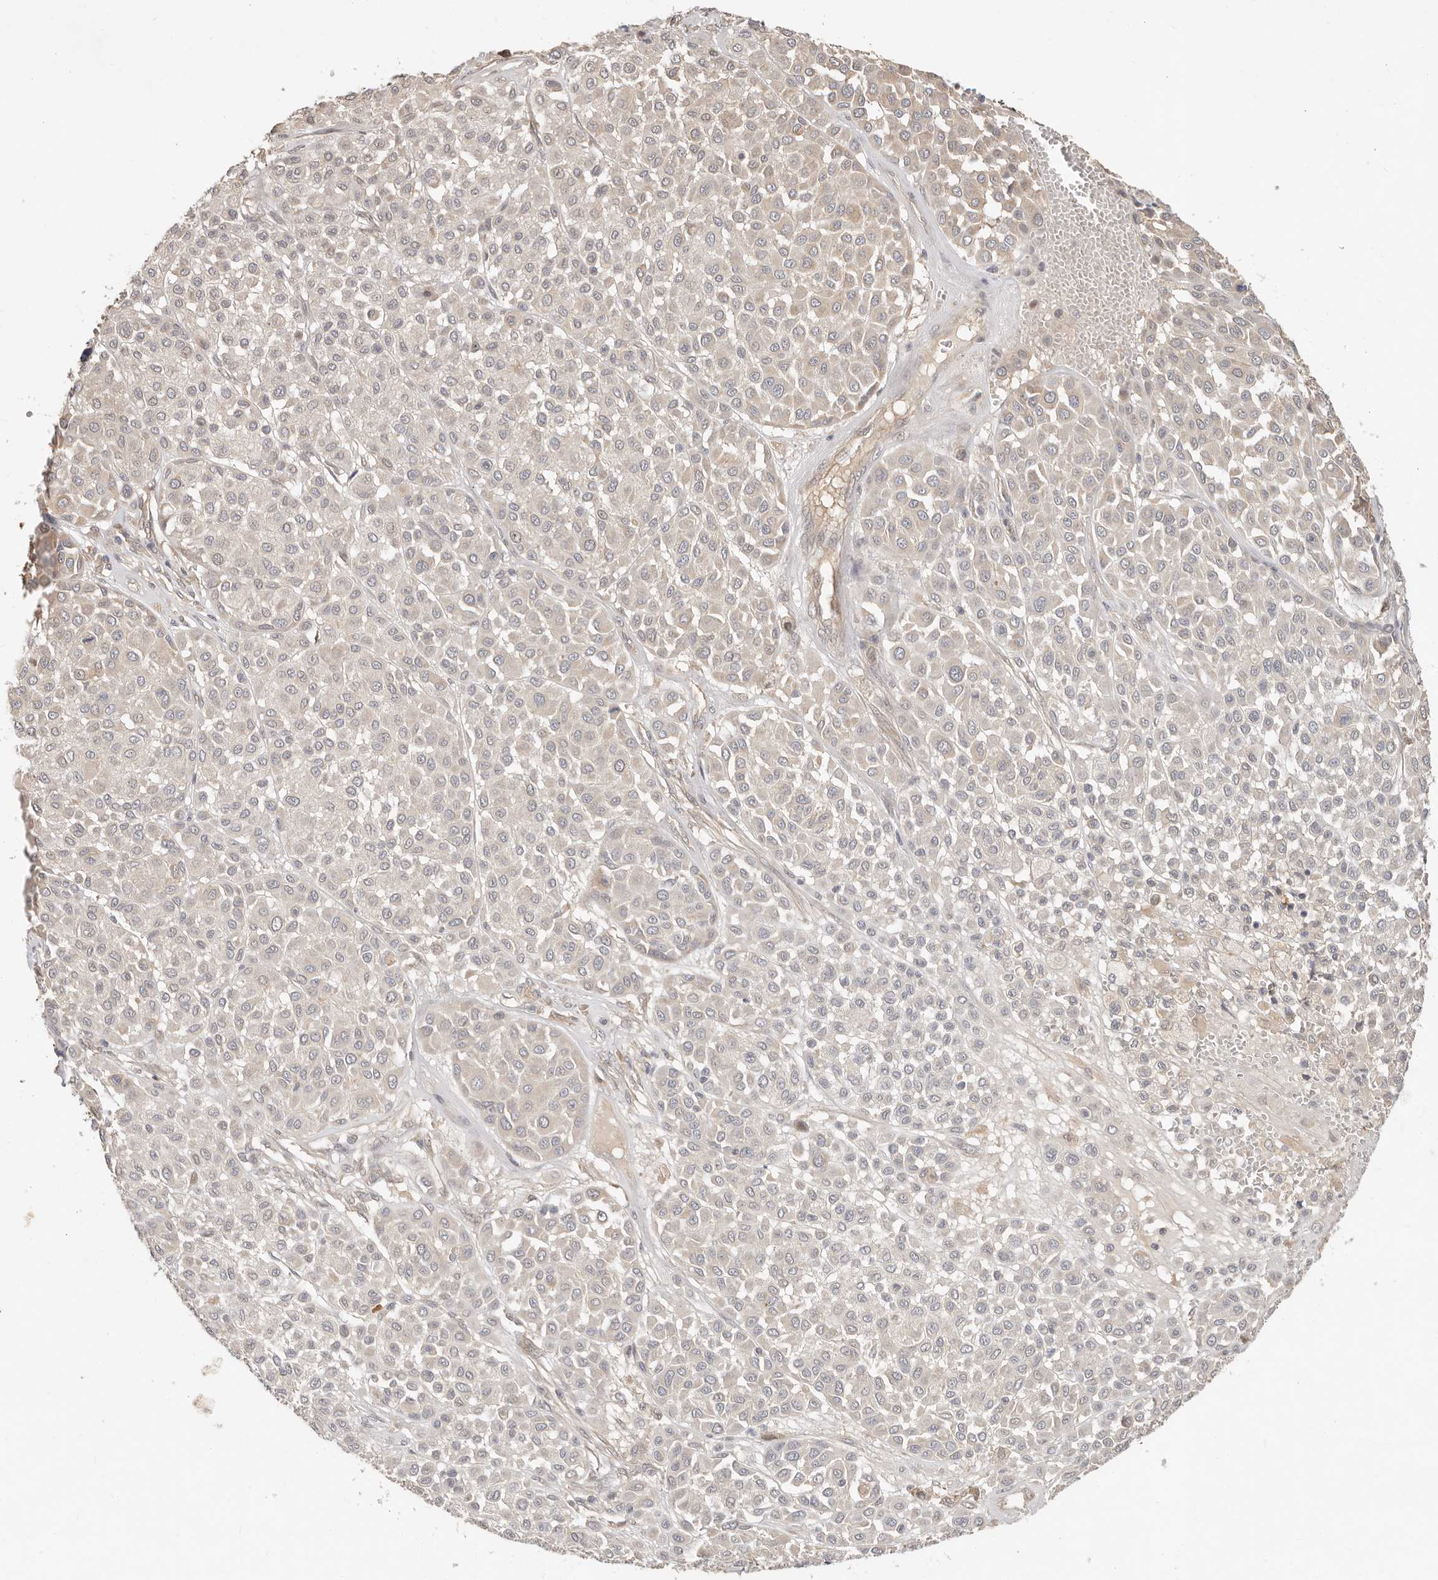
{"staining": {"intensity": "weak", "quantity": "<25%", "location": "cytoplasmic/membranous"}, "tissue": "melanoma", "cell_type": "Tumor cells", "image_type": "cancer", "snomed": [{"axis": "morphology", "description": "Malignant melanoma, Metastatic site"}, {"axis": "topography", "description": "Soft tissue"}], "caption": "Human melanoma stained for a protein using immunohistochemistry exhibits no staining in tumor cells.", "gene": "MTFR2", "patient": {"sex": "male", "age": 41}}